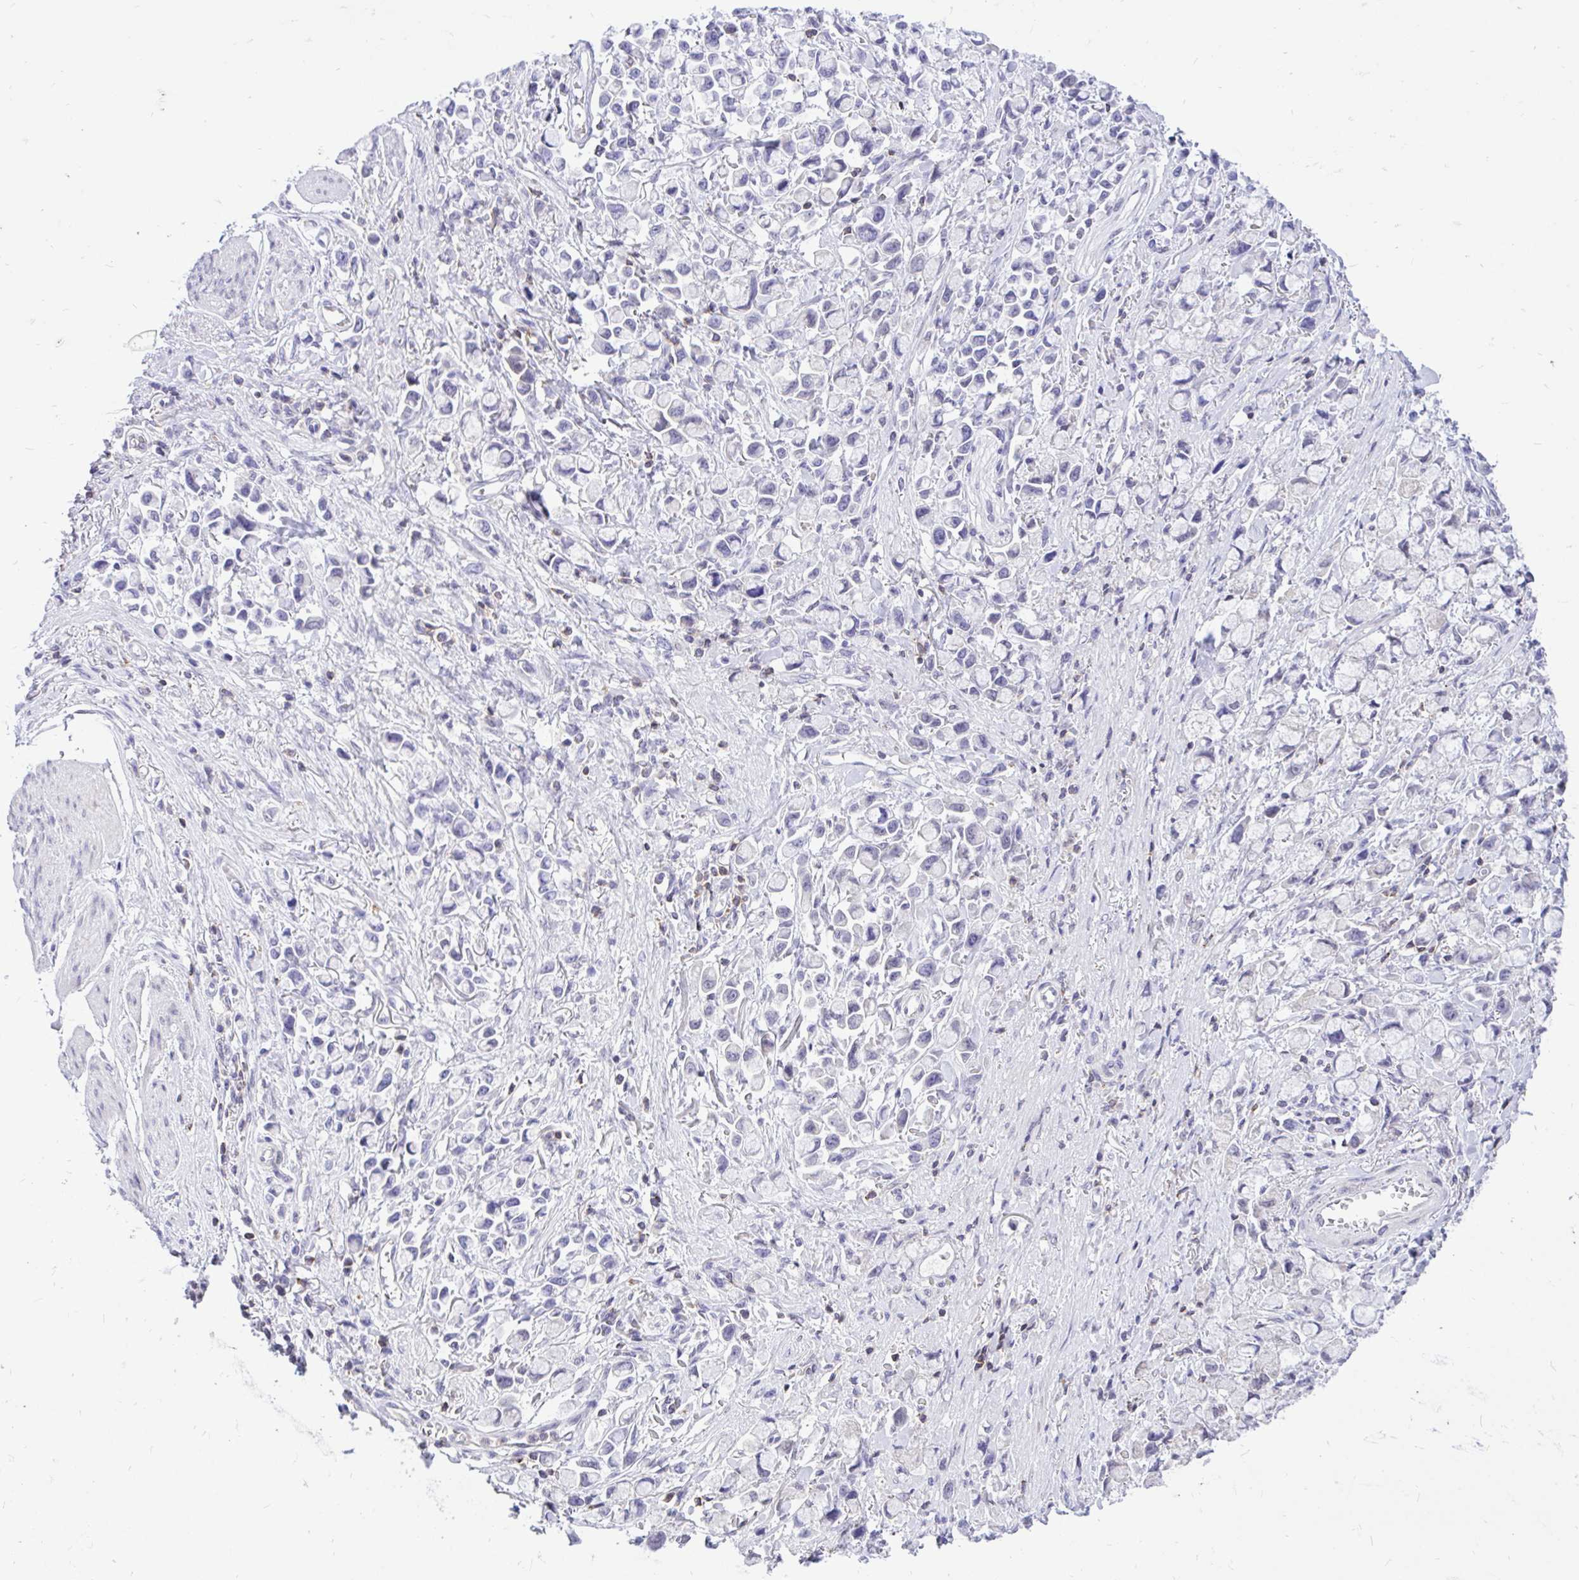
{"staining": {"intensity": "negative", "quantity": "none", "location": "none"}, "tissue": "stomach cancer", "cell_type": "Tumor cells", "image_type": "cancer", "snomed": [{"axis": "morphology", "description": "Adenocarcinoma, NOS"}, {"axis": "topography", "description": "Stomach"}], "caption": "IHC image of neoplastic tissue: human stomach cancer stained with DAB (3,3'-diaminobenzidine) exhibits no significant protein positivity in tumor cells.", "gene": "CXCL8", "patient": {"sex": "female", "age": 81}}